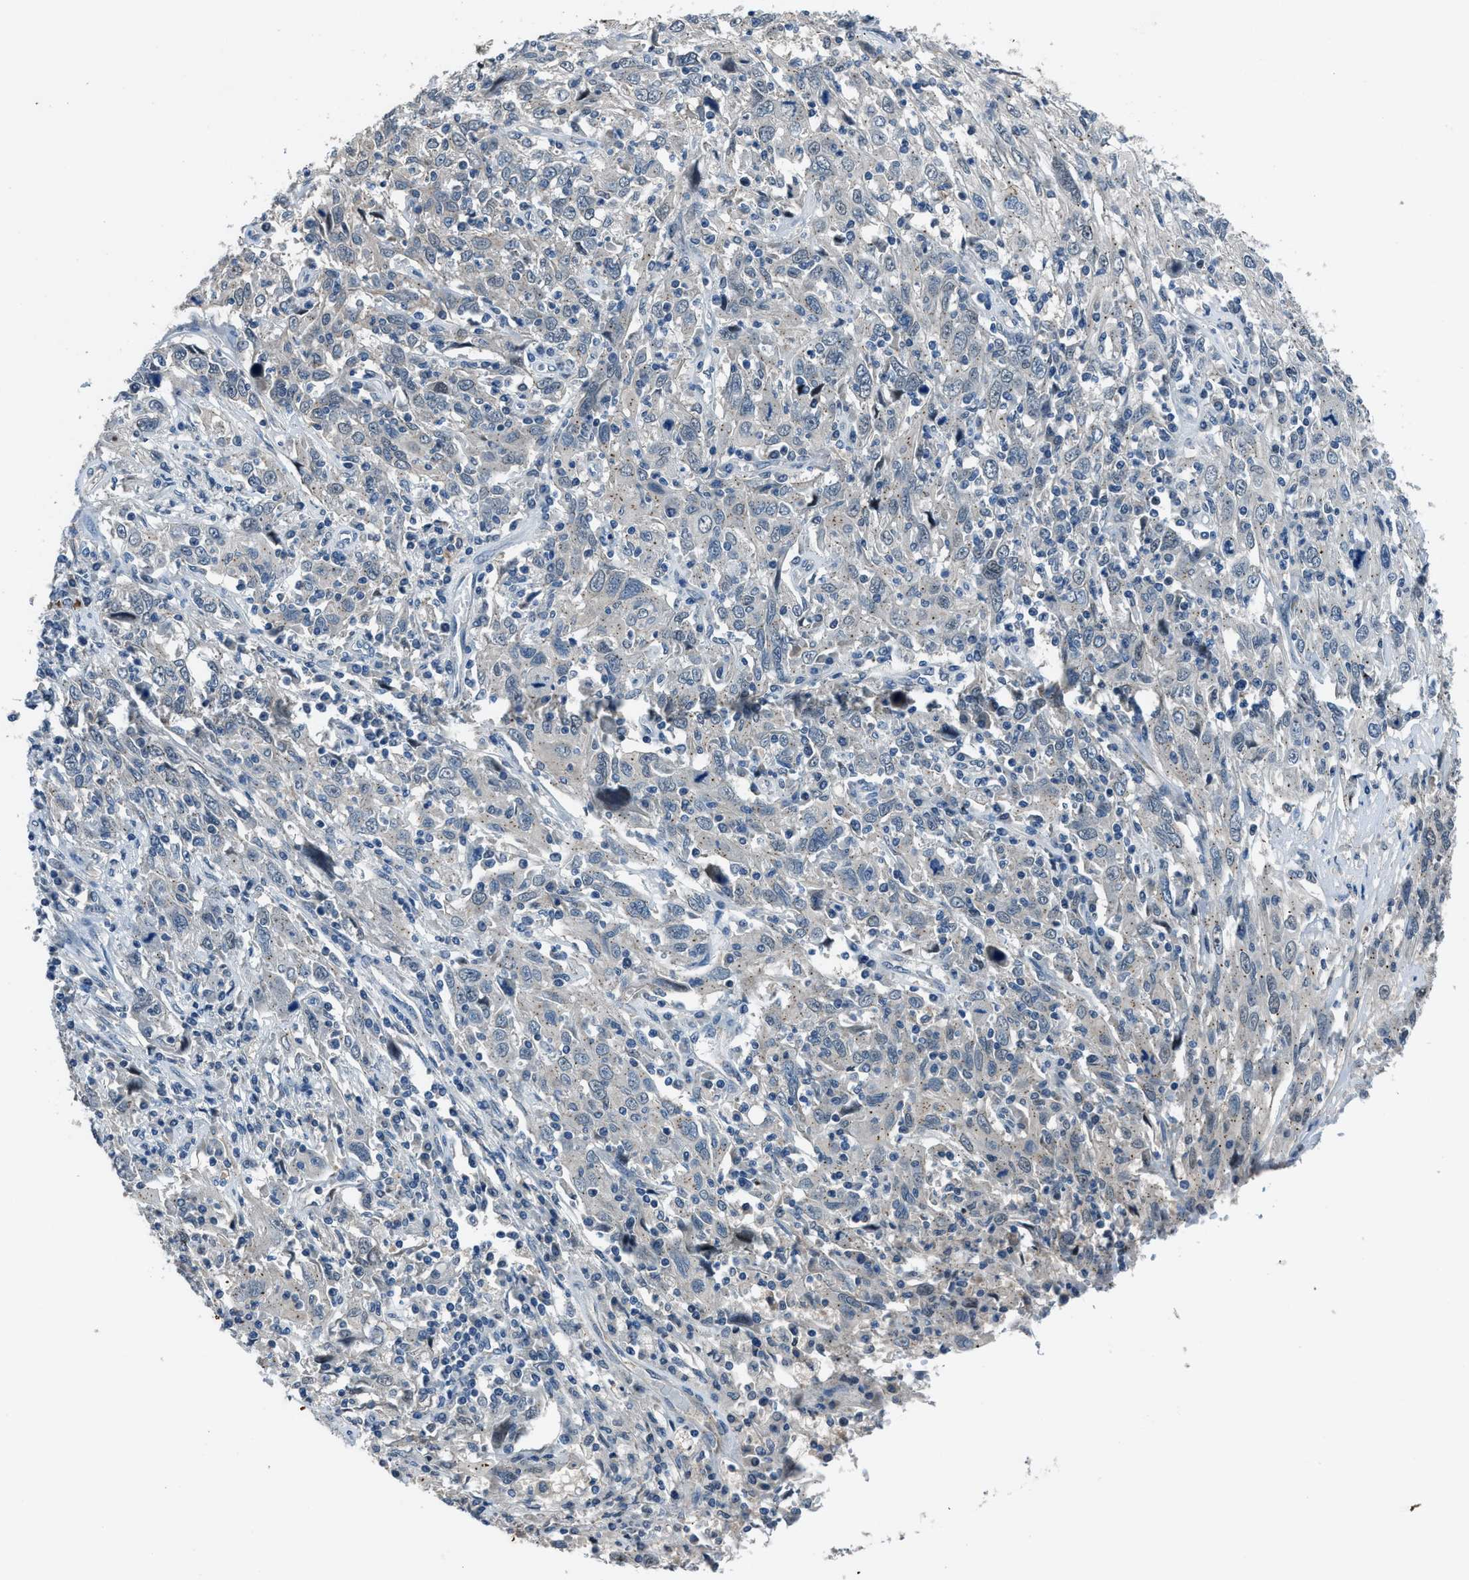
{"staining": {"intensity": "negative", "quantity": "none", "location": "none"}, "tissue": "cervical cancer", "cell_type": "Tumor cells", "image_type": "cancer", "snomed": [{"axis": "morphology", "description": "Squamous cell carcinoma, NOS"}, {"axis": "topography", "description": "Cervix"}], "caption": "Cervical cancer (squamous cell carcinoma) was stained to show a protein in brown. There is no significant expression in tumor cells.", "gene": "DUSP19", "patient": {"sex": "female", "age": 46}}